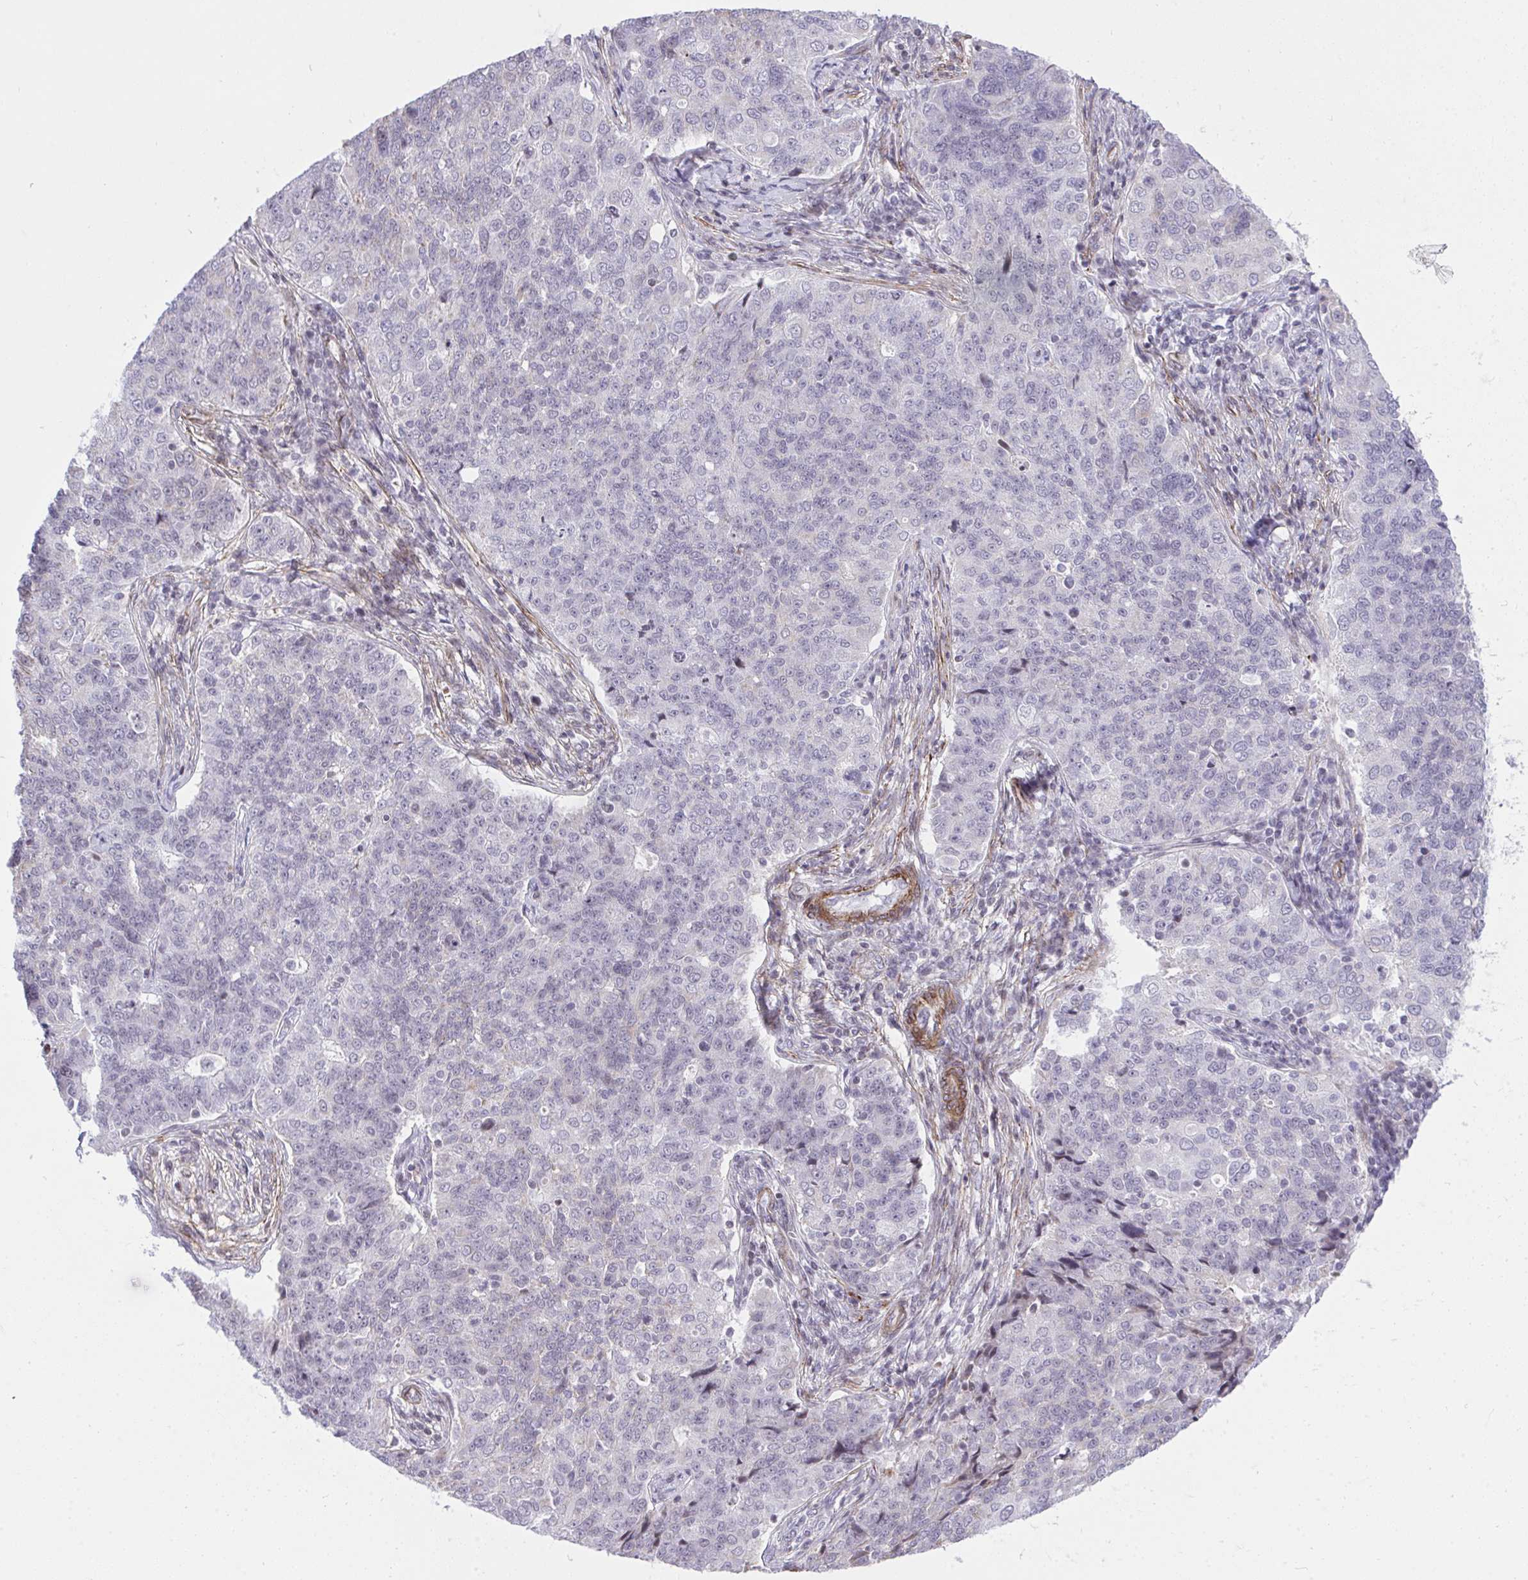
{"staining": {"intensity": "negative", "quantity": "none", "location": "none"}, "tissue": "endometrial cancer", "cell_type": "Tumor cells", "image_type": "cancer", "snomed": [{"axis": "morphology", "description": "Adenocarcinoma, NOS"}, {"axis": "topography", "description": "Endometrium"}], "caption": "Micrograph shows no significant protein staining in tumor cells of endometrial cancer (adenocarcinoma).", "gene": "KCNN4", "patient": {"sex": "female", "age": 43}}